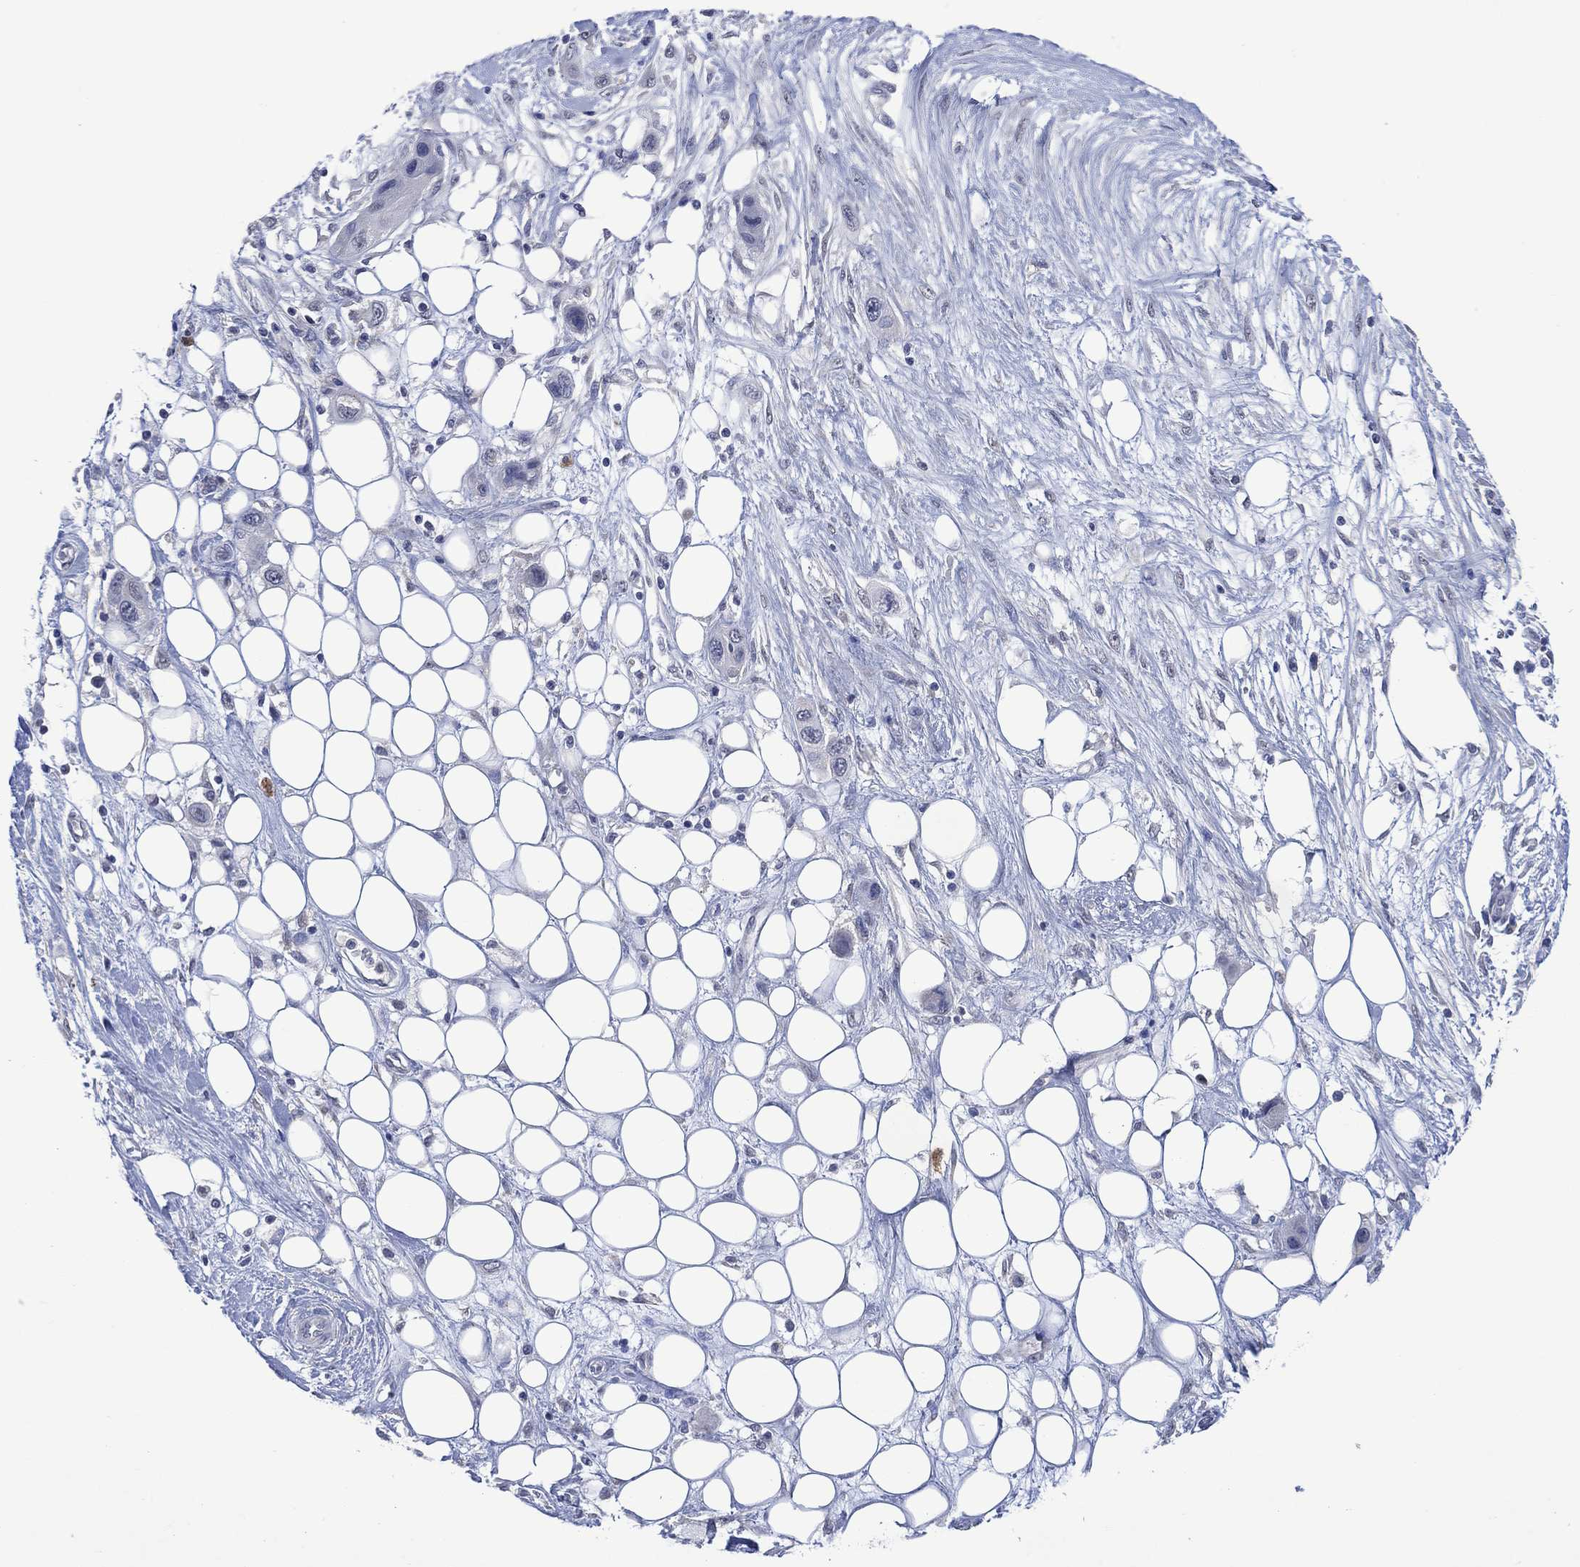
{"staining": {"intensity": "negative", "quantity": "none", "location": "none"}, "tissue": "skin cancer", "cell_type": "Tumor cells", "image_type": "cancer", "snomed": [{"axis": "morphology", "description": "Squamous cell carcinoma, NOS"}, {"axis": "topography", "description": "Skin"}], "caption": "The immunohistochemistry (IHC) photomicrograph has no significant positivity in tumor cells of squamous cell carcinoma (skin) tissue.", "gene": "ASB10", "patient": {"sex": "male", "age": 79}}